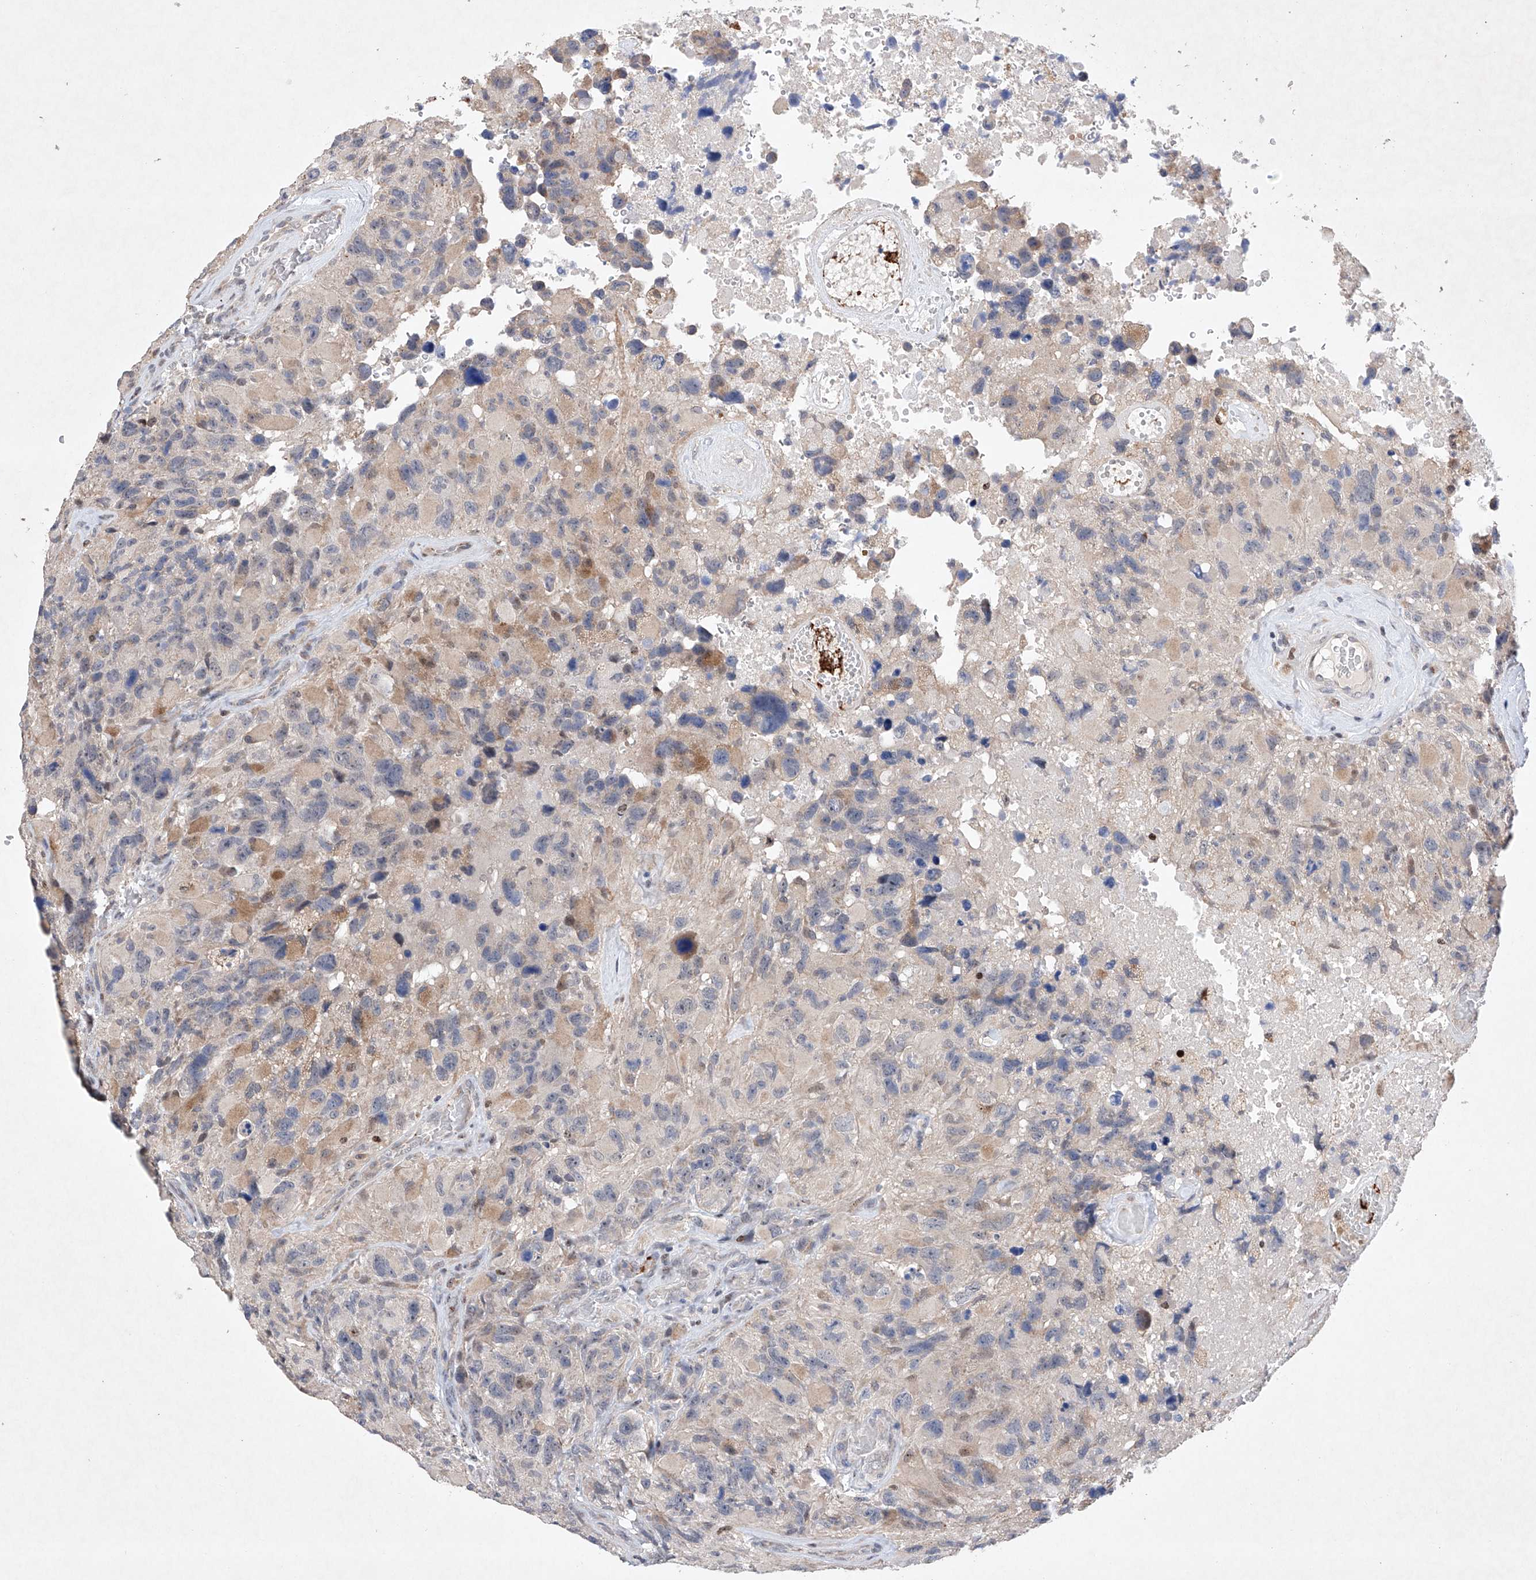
{"staining": {"intensity": "weak", "quantity": "<25%", "location": "cytoplasmic/membranous"}, "tissue": "glioma", "cell_type": "Tumor cells", "image_type": "cancer", "snomed": [{"axis": "morphology", "description": "Glioma, malignant, High grade"}, {"axis": "topography", "description": "Brain"}], "caption": "Tumor cells are negative for protein expression in human glioma. The staining was performed using DAB to visualize the protein expression in brown, while the nuclei were stained in blue with hematoxylin (Magnification: 20x).", "gene": "AFG1L", "patient": {"sex": "male", "age": 69}}